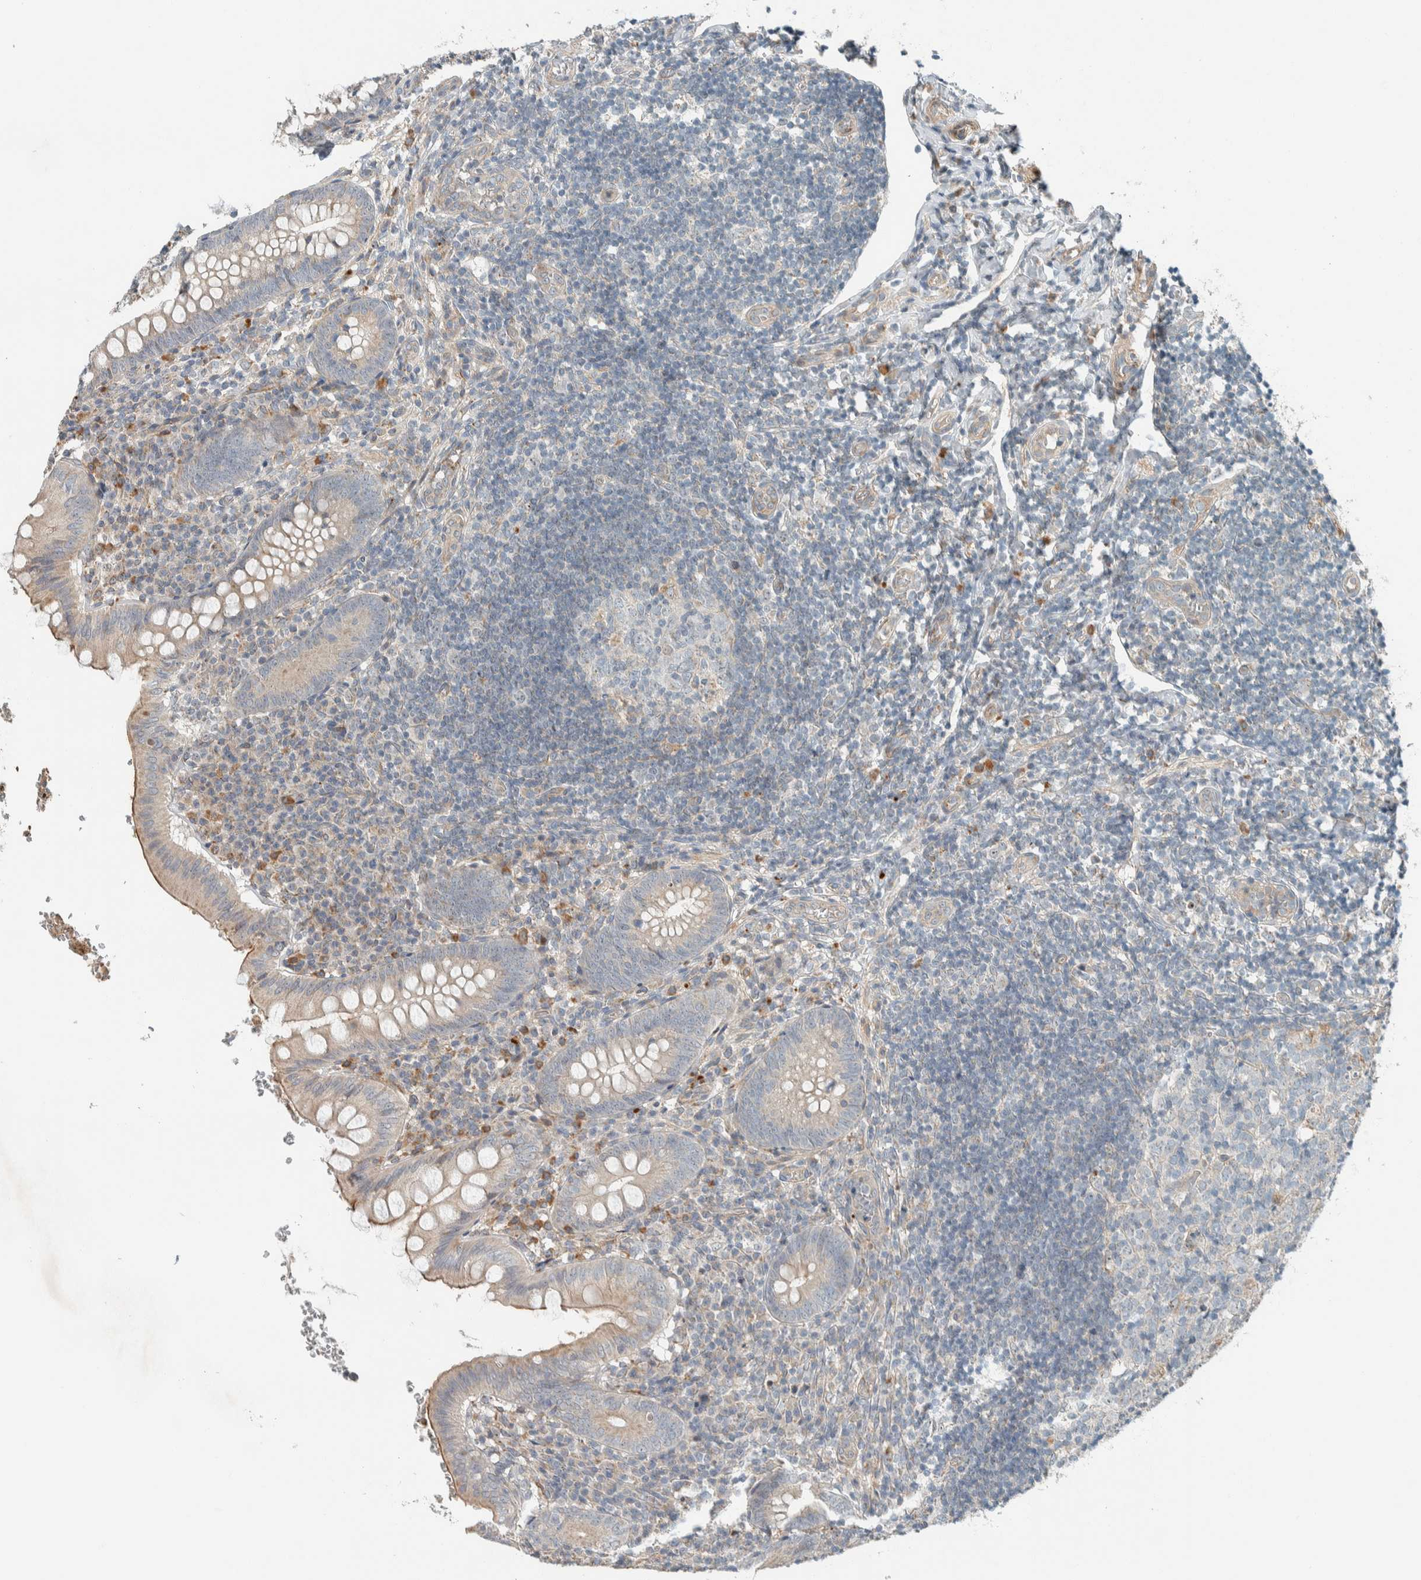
{"staining": {"intensity": "moderate", "quantity": "<25%", "location": "cytoplasmic/membranous"}, "tissue": "appendix", "cell_type": "Glandular cells", "image_type": "normal", "snomed": [{"axis": "morphology", "description": "Normal tissue, NOS"}, {"axis": "topography", "description": "Appendix"}], "caption": "Immunohistochemical staining of benign human appendix reveals moderate cytoplasmic/membranous protein positivity in approximately <25% of glandular cells. Nuclei are stained in blue.", "gene": "SLFN12L", "patient": {"sex": "male", "age": 8}}